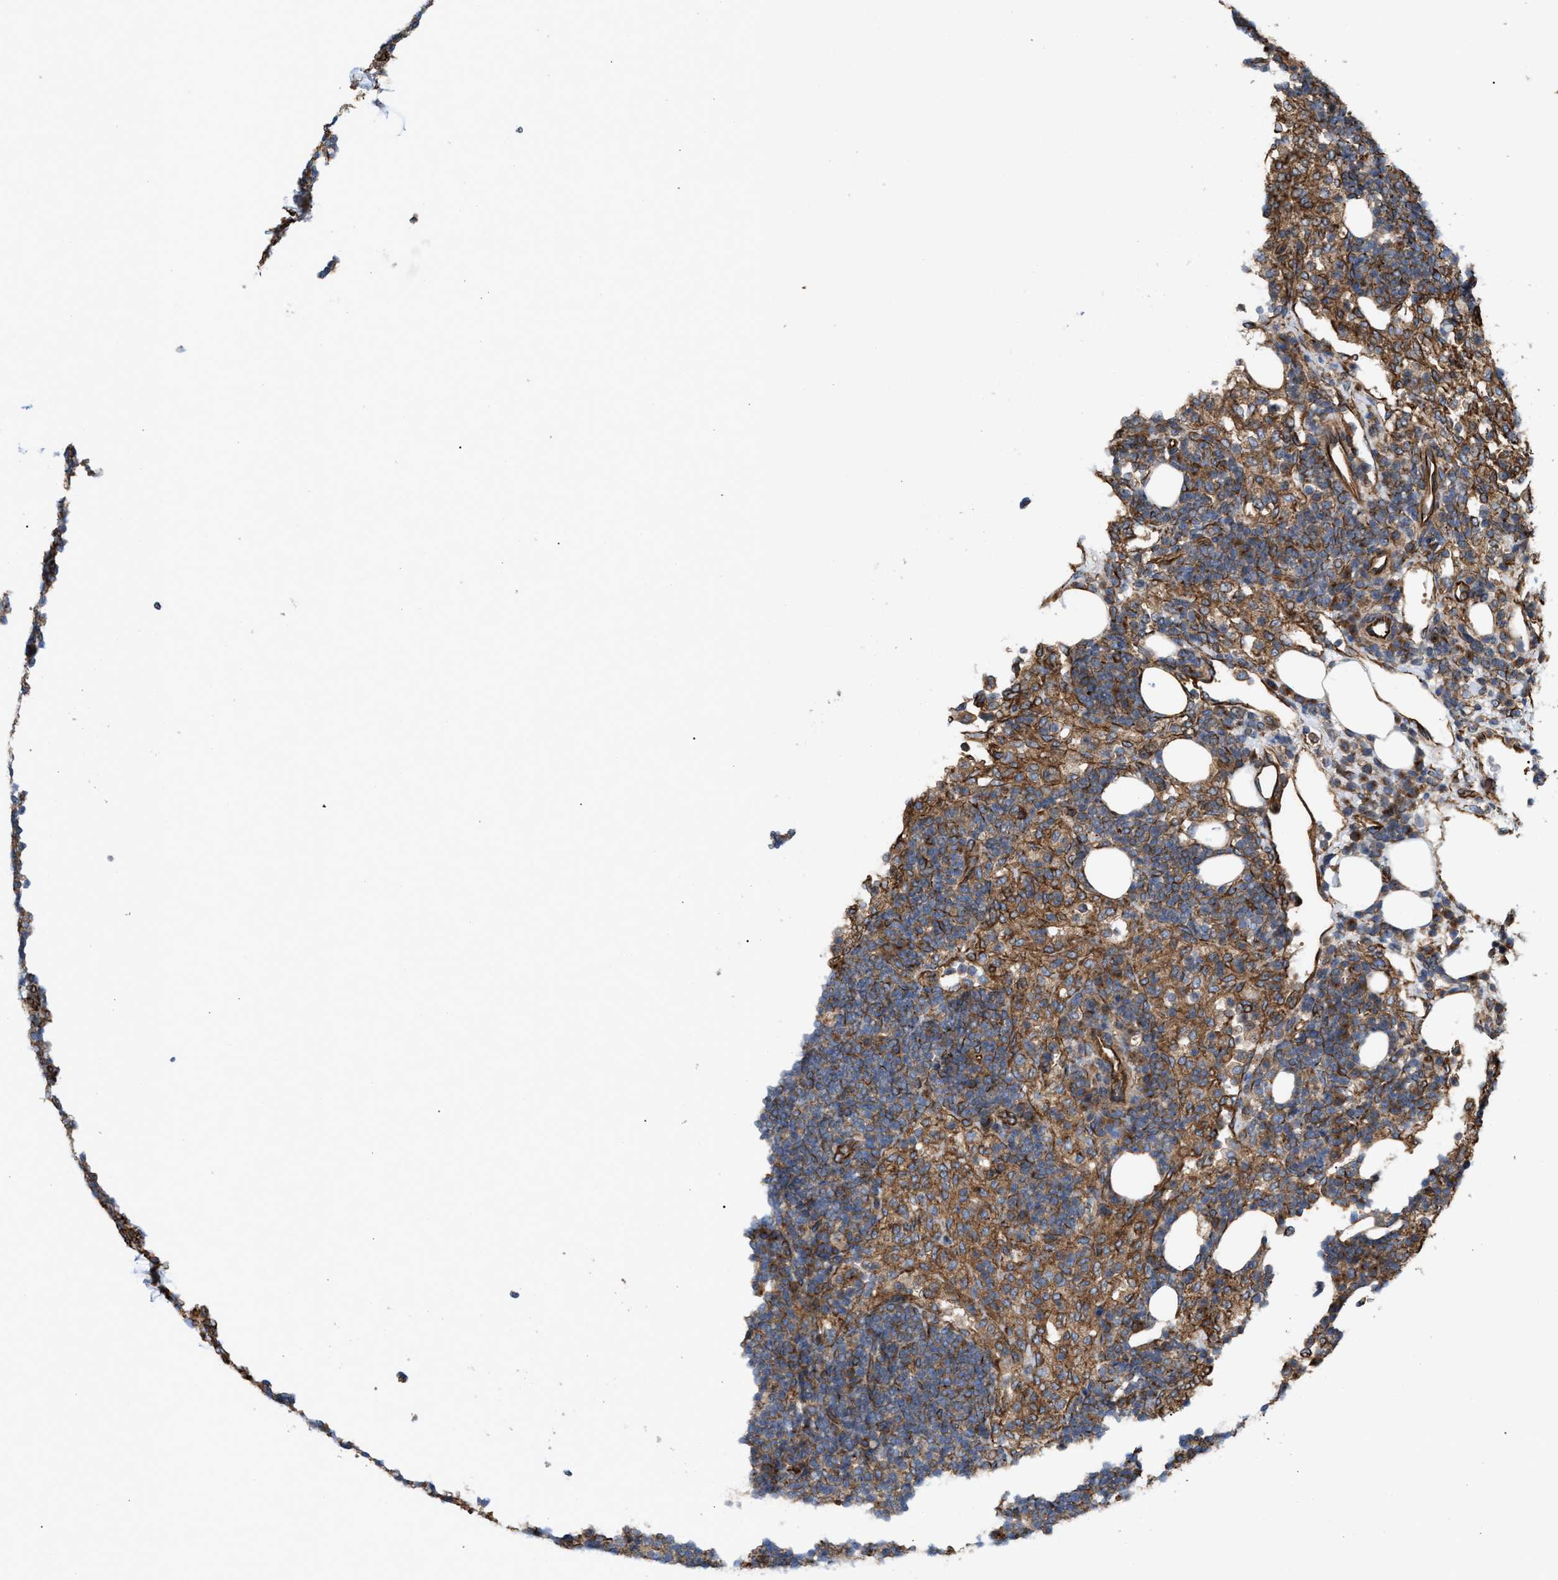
{"staining": {"intensity": "moderate", "quantity": ">75%", "location": "cytoplasmic/membranous"}, "tissue": "lymph node", "cell_type": "Germinal center cells", "image_type": "normal", "snomed": [{"axis": "morphology", "description": "Normal tissue, NOS"}, {"axis": "topography", "description": "Lymph node"}], "caption": "Unremarkable lymph node was stained to show a protein in brown. There is medium levels of moderate cytoplasmic/membranous staining in approximately >75% of germinal center cells. (DAB (3,3'-diaminobenzidine) IHC with brightfield microscopy, high magnification).", "gene": "EPS15L1", "patient": {"sex": "male", "age": 33}}